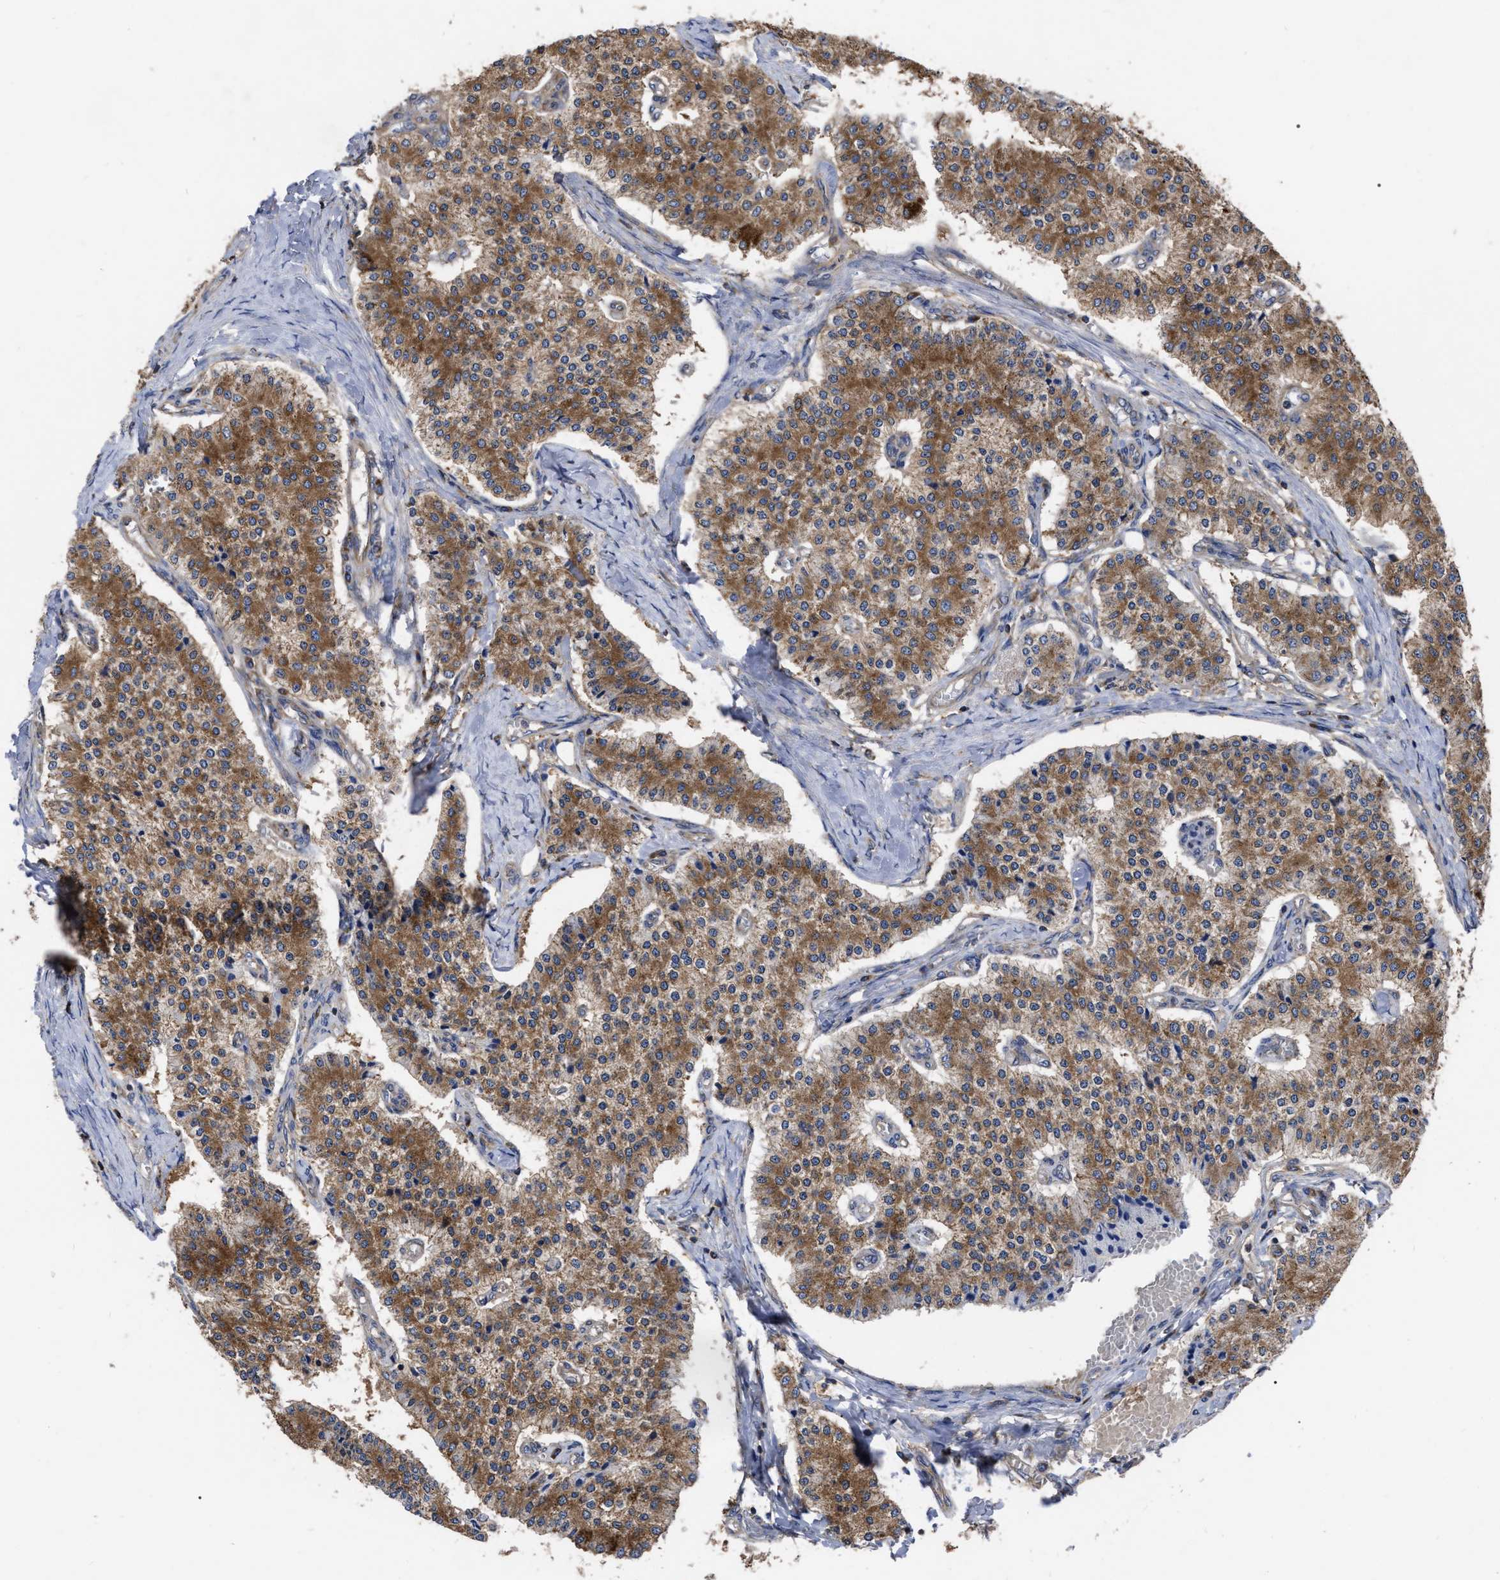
{"staining": {"intensity": "moderate", "quantity": ">75%", "location": "cytoplasmic/membranous"}, "tissue": "carcinoid", "cell_type": "Tumor cells", "image_type": "cancer", "snomed": [{"axis": "morphology", "description": "Carcinoid, malignant, NOS"}, {"axis": "topography", "description": "Colon"}], "caption": "Immunohistochemical staining of carcinoid reveals medium levels of moderate cytoplasmic/membranous protein positivity in about >75% of tumor cells.", "gene": "CDKN2C", "patient": {"sex": "female", "age": 52}}